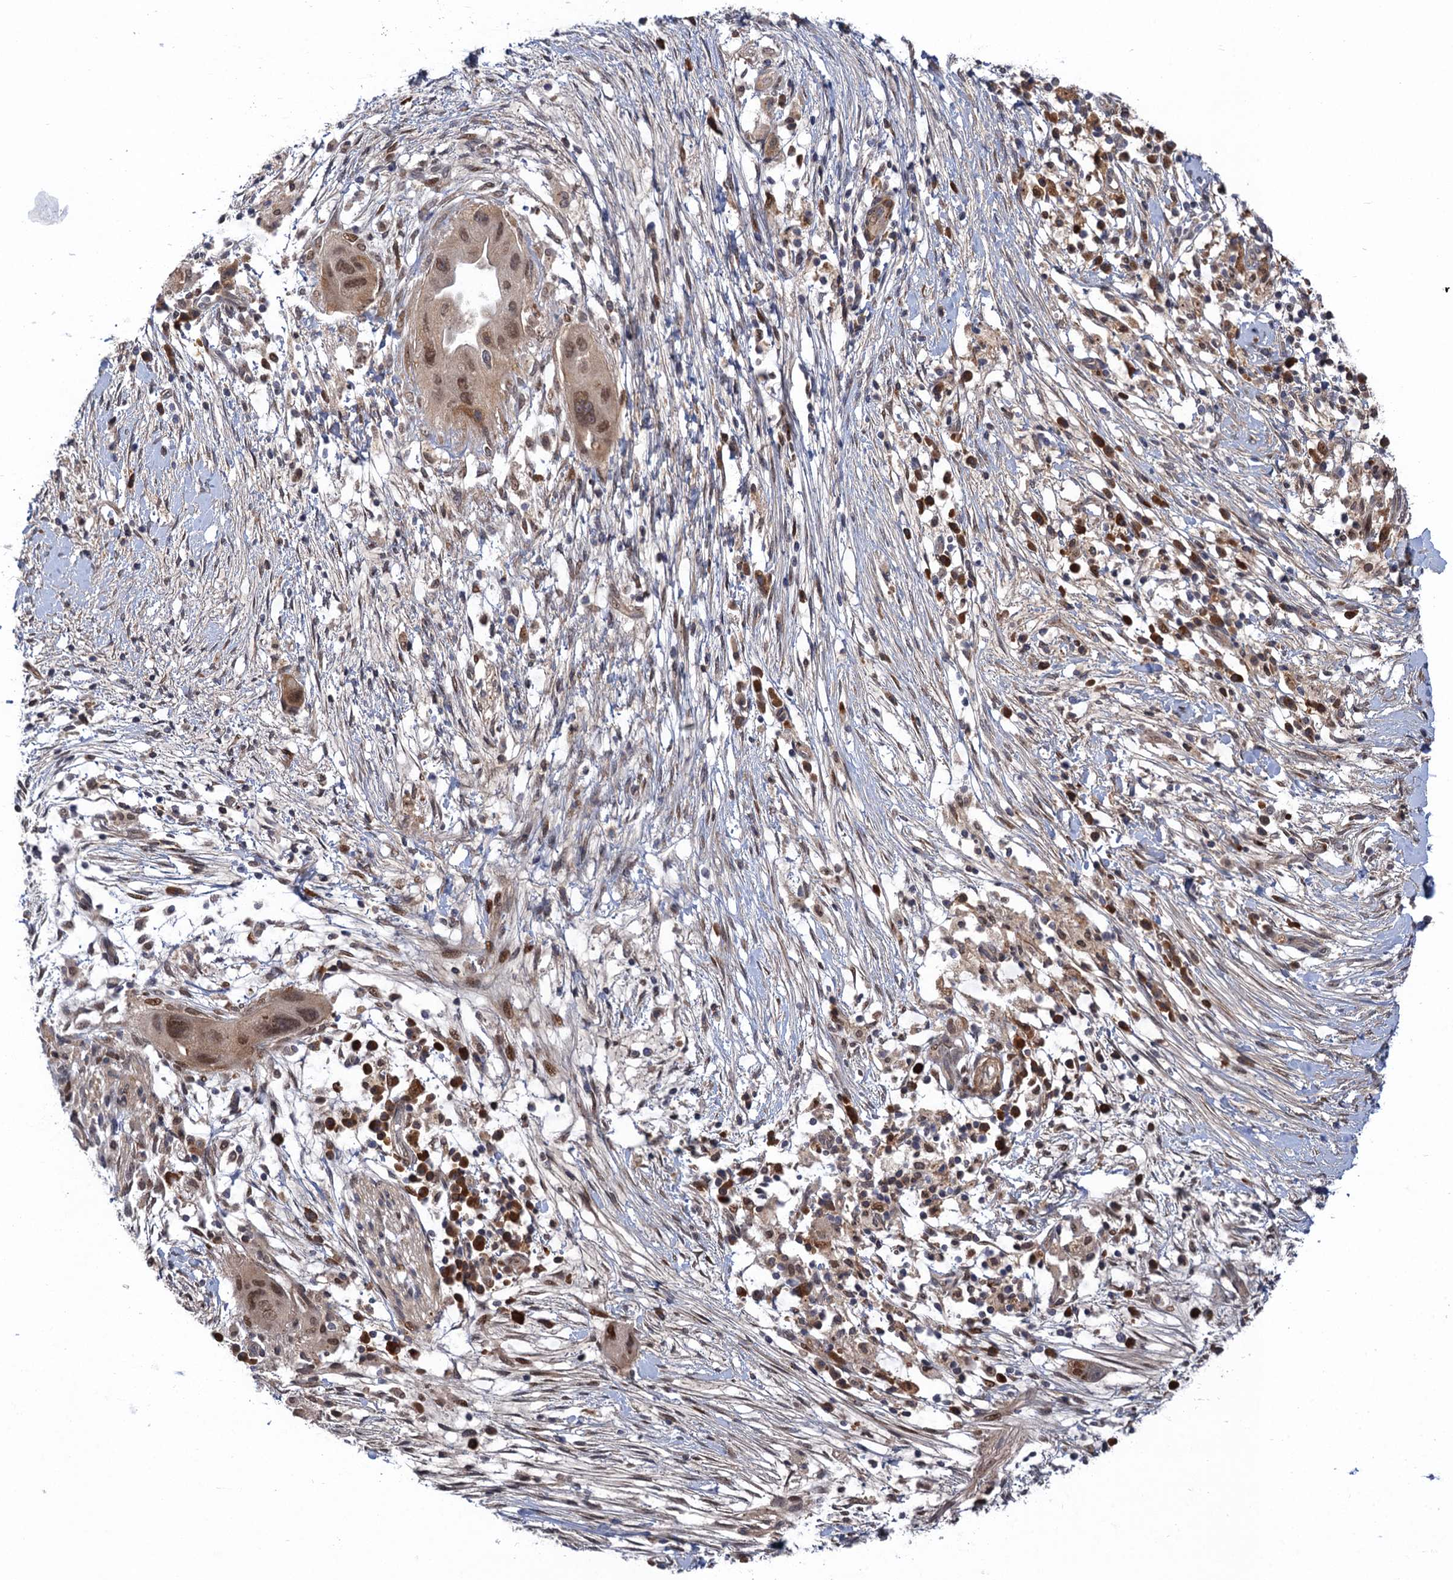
{"staining": {"intensity": "moderate", "quantity": ">75%", "location": "cytoplasmic/membranous,nuclear"}, "tissue": "pancreatic cancer", "cell_type": "Tumor cells", "image_type": "cancer", "snomed": [{"axis": "morphology", "description": "Adenocarcinoma, NOS"}, {"axis": "topography", "description": "Pancreas"}], "caption": "Tumor cells demonstrate medium levels of moderate cytoplasmic/membranous and nuclear staining in approximately >75% of cells in human pancreatic cancer.", "gene": "NEK8", "patient": {"sex": "male", "age": 68}}